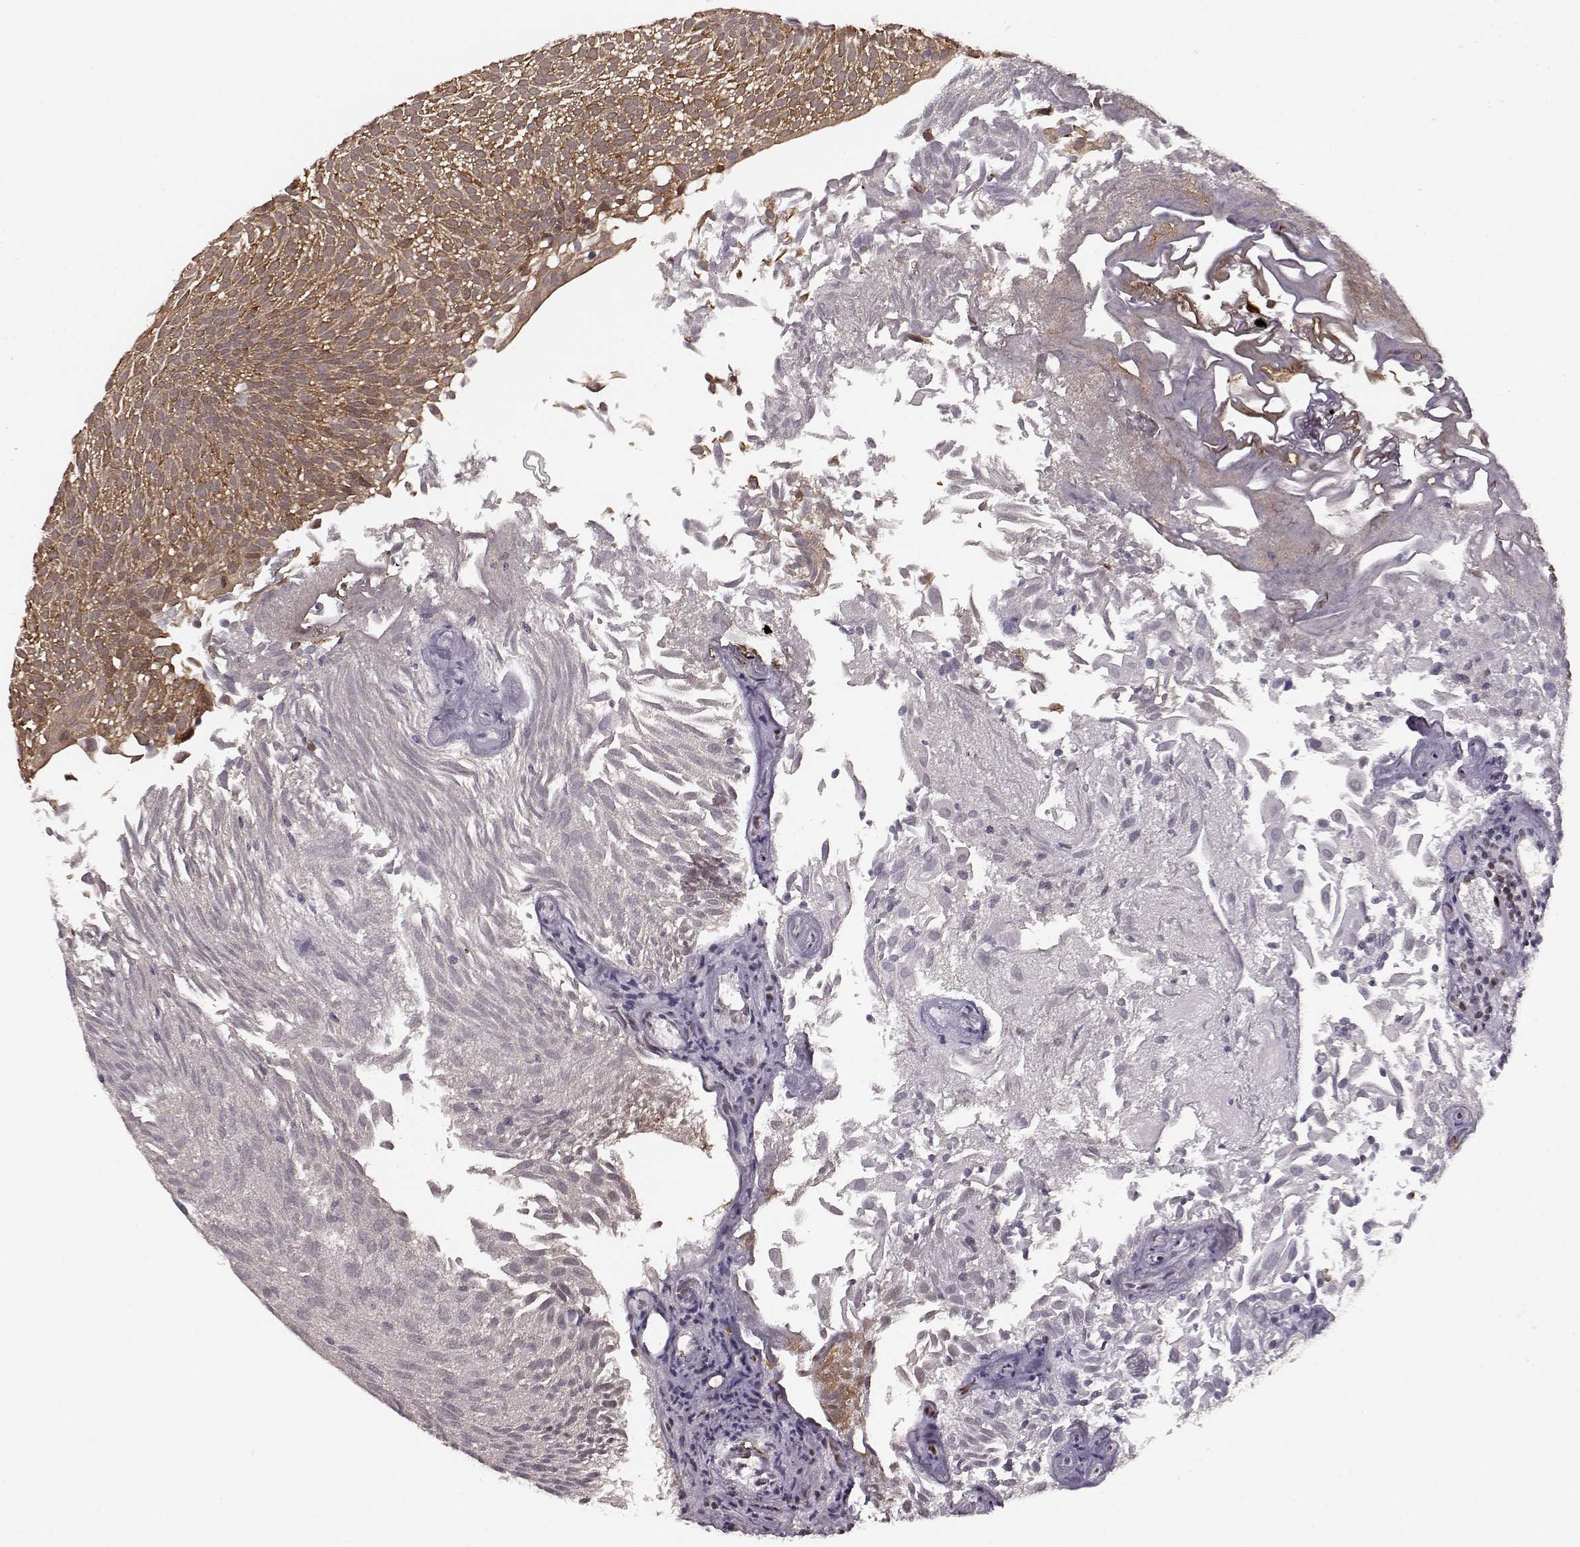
{"staining": {"intensity": "moderate", "quantity": "<25%", "location": "nuclear"}, "tissue": "urothelial cancer", "cell_type": "Tumor cells", "image_type": "cancer", "snomed": [{"axis": "morphology", "description": "Urothelial carcinoma, Low grade"}, {"axis": "topography", "description": "Urinary bladder"}], "caption": "Immunohistochemistry (DAB (3,3'-diaminobenzidine)) staining of urothelial carcinoma (low-grade) demonstrates moderate nuclear protein staining in about <25% of tumor cells. The staining was performed using DAB (3,3'-diaminobenzidine), with brown indicating positive protein expression. Nuclei are stained blue with hematoxylin.", "gene": "KLF6", "patient": {"sex": "male", "age": 52}}